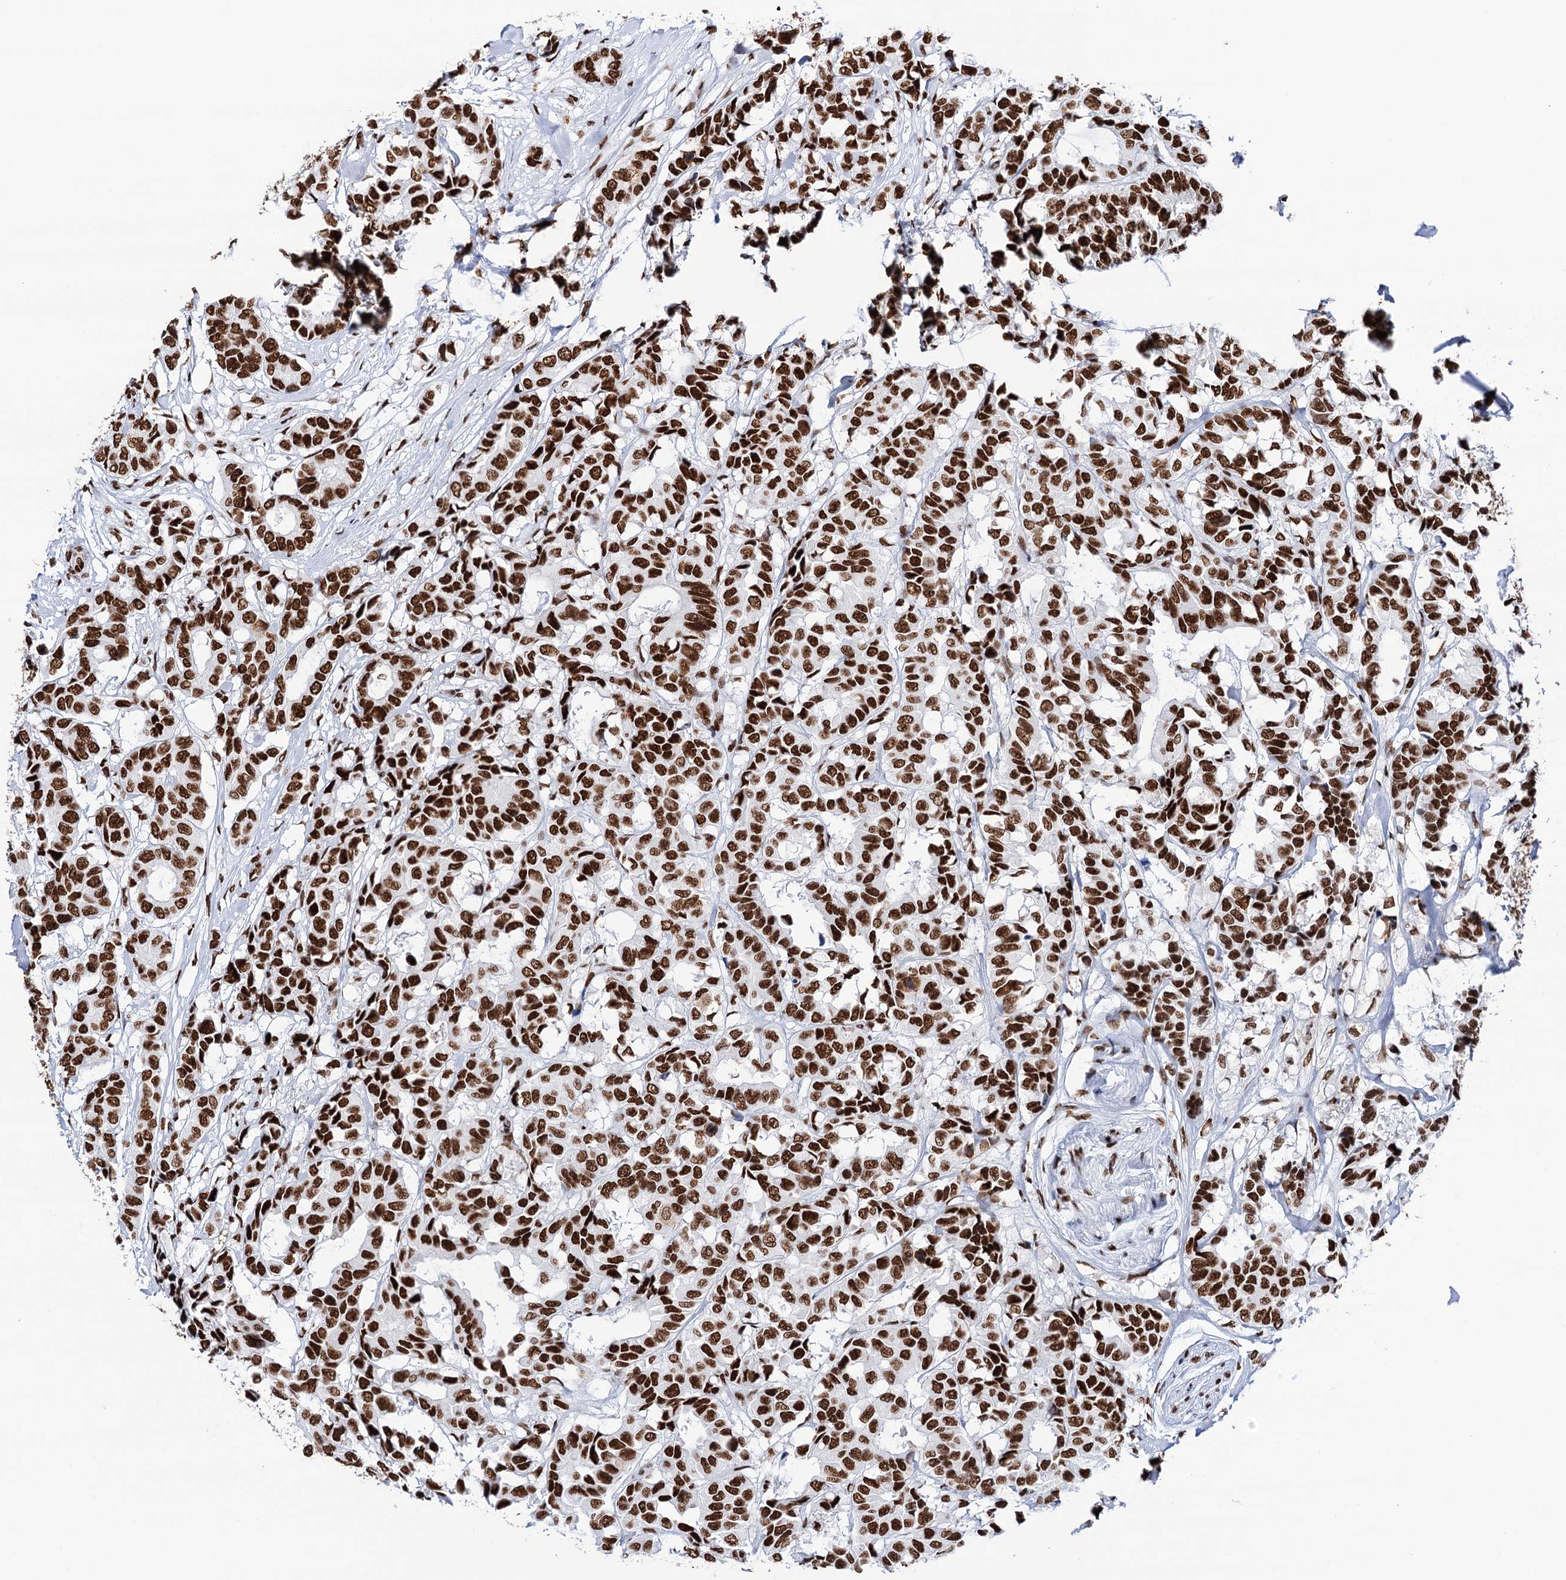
{"staining": {"intensity": "strong", "quantity": ">75%", "location": "nuclear"}, "tissue": "breast cancer", "cell_type": "Tumor cells", "image_type": "cancer", "snomed": [{"axis": "morphology", "description": "Duct carcinoma"}, {"axis": "topography", "description": "Breast"}], "caption": "An immunohistochemistry (IHC) image of tumor tissue is shown. Protein staining in brown highlights strong nuclear positivity in breast cancer (infiltrating ductal carcinoma) within tumor cells. (DAB IHC, brown staining for protein, blue staining for nuclei).", "gene": "MATR3", "patient": {"sex": "female", "age": 87}}